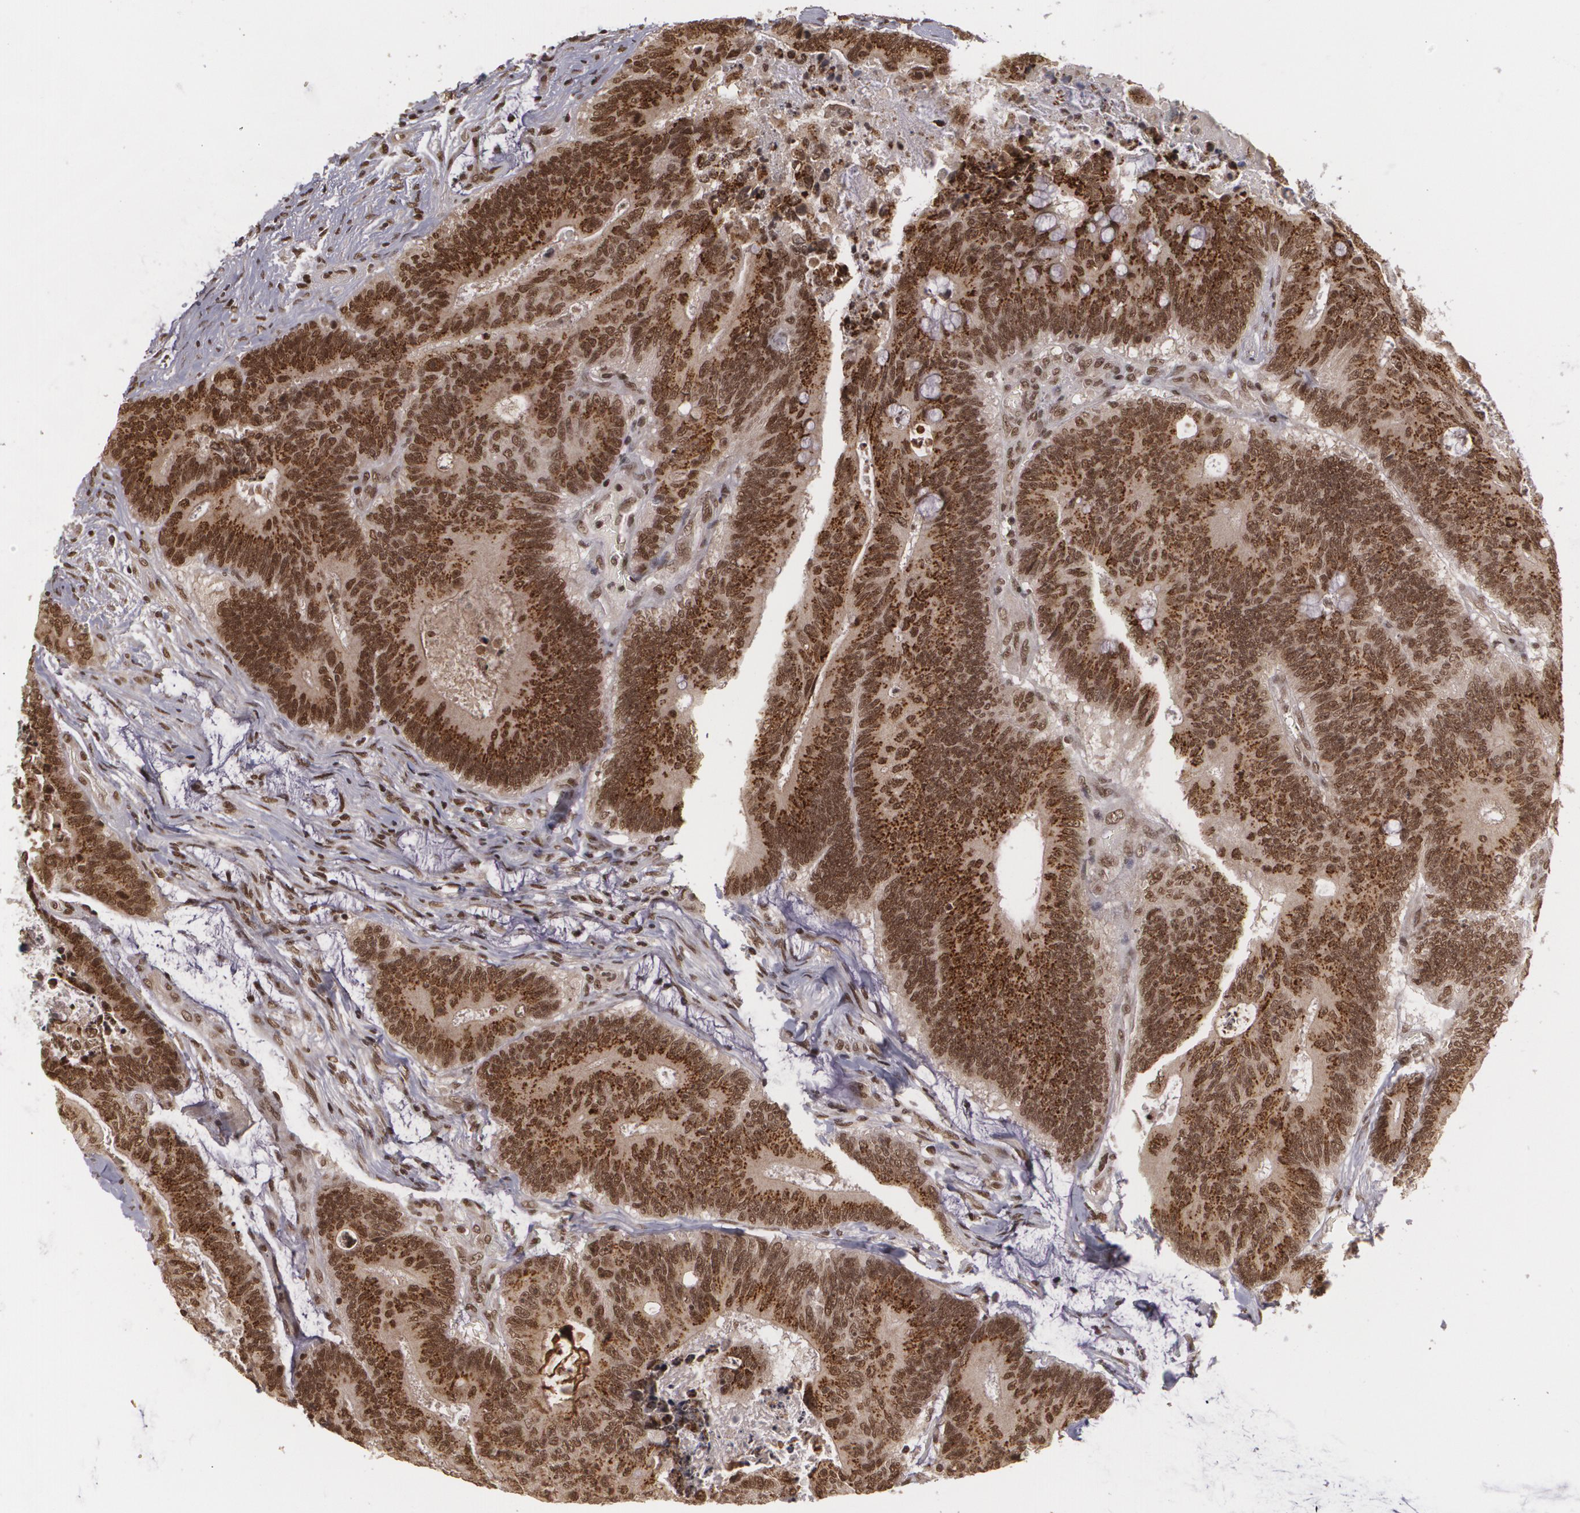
{"staining": {"intensity": "strong", "quantity": ">75%", "location": "nuclear"}, "tissue": "colorectal cancer", "cell_type": "Tumor cells", "image_type": "cancer", "snomed": [{"axis": "morphology", "description": "Adenocarcinoma, NOS"}, {"axis": "topography", "description": "Colon"}], "caption": "Immunohistochemical staining of colorectal cancer (adenocarcinoma) exhibits strong nuclear protein positivity in about >75% of tumor cells. Immunohistochemistry (ihc) stains the protein of interest in brown and the nuclei are stained blue.", "gene": "RXRB", "patient": {"sex": "male", "age": 65}}